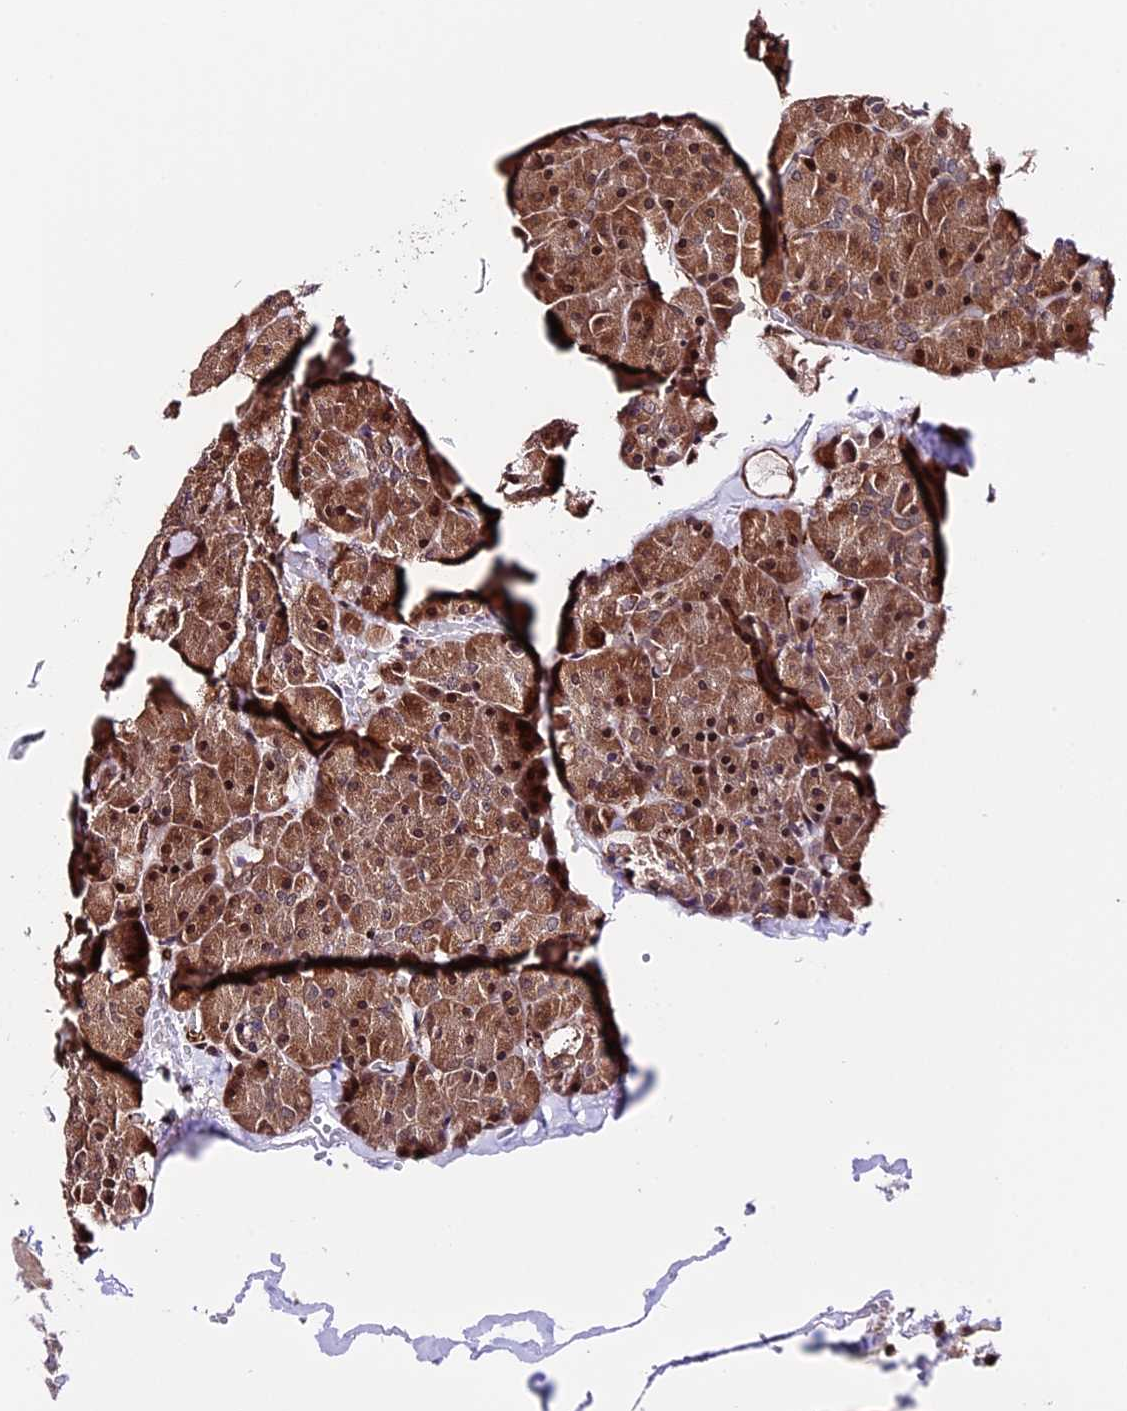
{"staining": {"intensity": "moderate", "quantity": ">75%", "location": "cytoplasmic/membranous,nuclear"}, "tissue": "pancreas", "cell_type": "Exocrine glandular cells", "image_type": "normal", "snomed": [{"axis": "morphology", "description": "Normal tissue, NOS"}, {"axis": "topography", "description": "Pancreas"}], "caption": "Pancreas stained for a protein (brown) demonstrates moderate cytoplasmic/membranous,nuclear positive expression in about >75% of exocrine glandular cells.", "gene": "HERPUD1", "patient": {"sex": "male", "age": 36}}